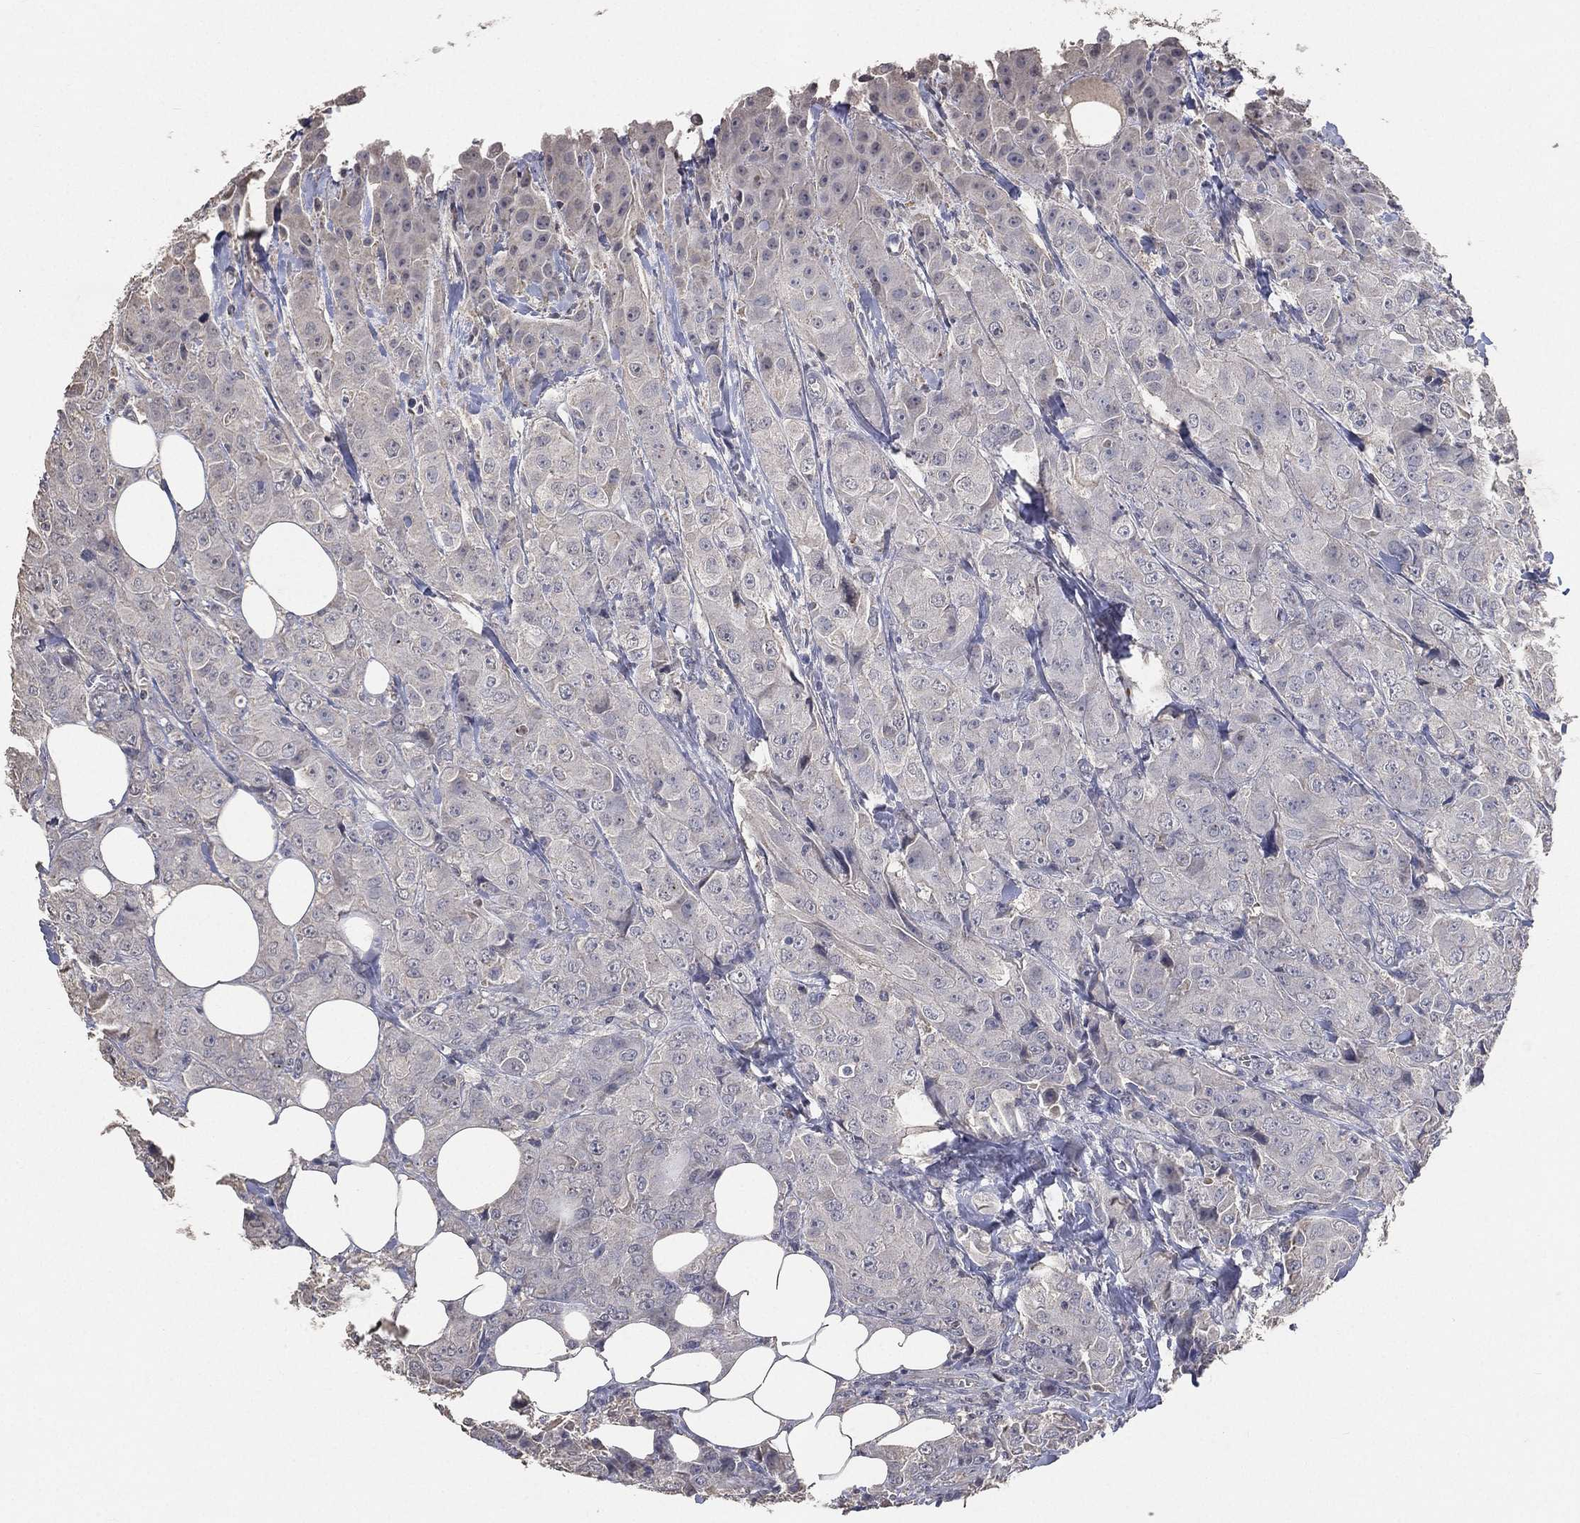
{"staining": {"intensity": "negative", "quantity": "none", "location": "none"}, "tissue": "breast cancer", "cell_type": "Tumor cells", "image_type": "cancer", "snomed": [{"axis": "morphology", "description": "Duct carcinoma"}, {"axis": "topography", "description": "Breast"}], "caption": "Photomicrograph shows no protein positivity in tumor cells of breast cancer tissue.", "gene": "SNAP25", "patient": {"sex": "female", "age": 43}}